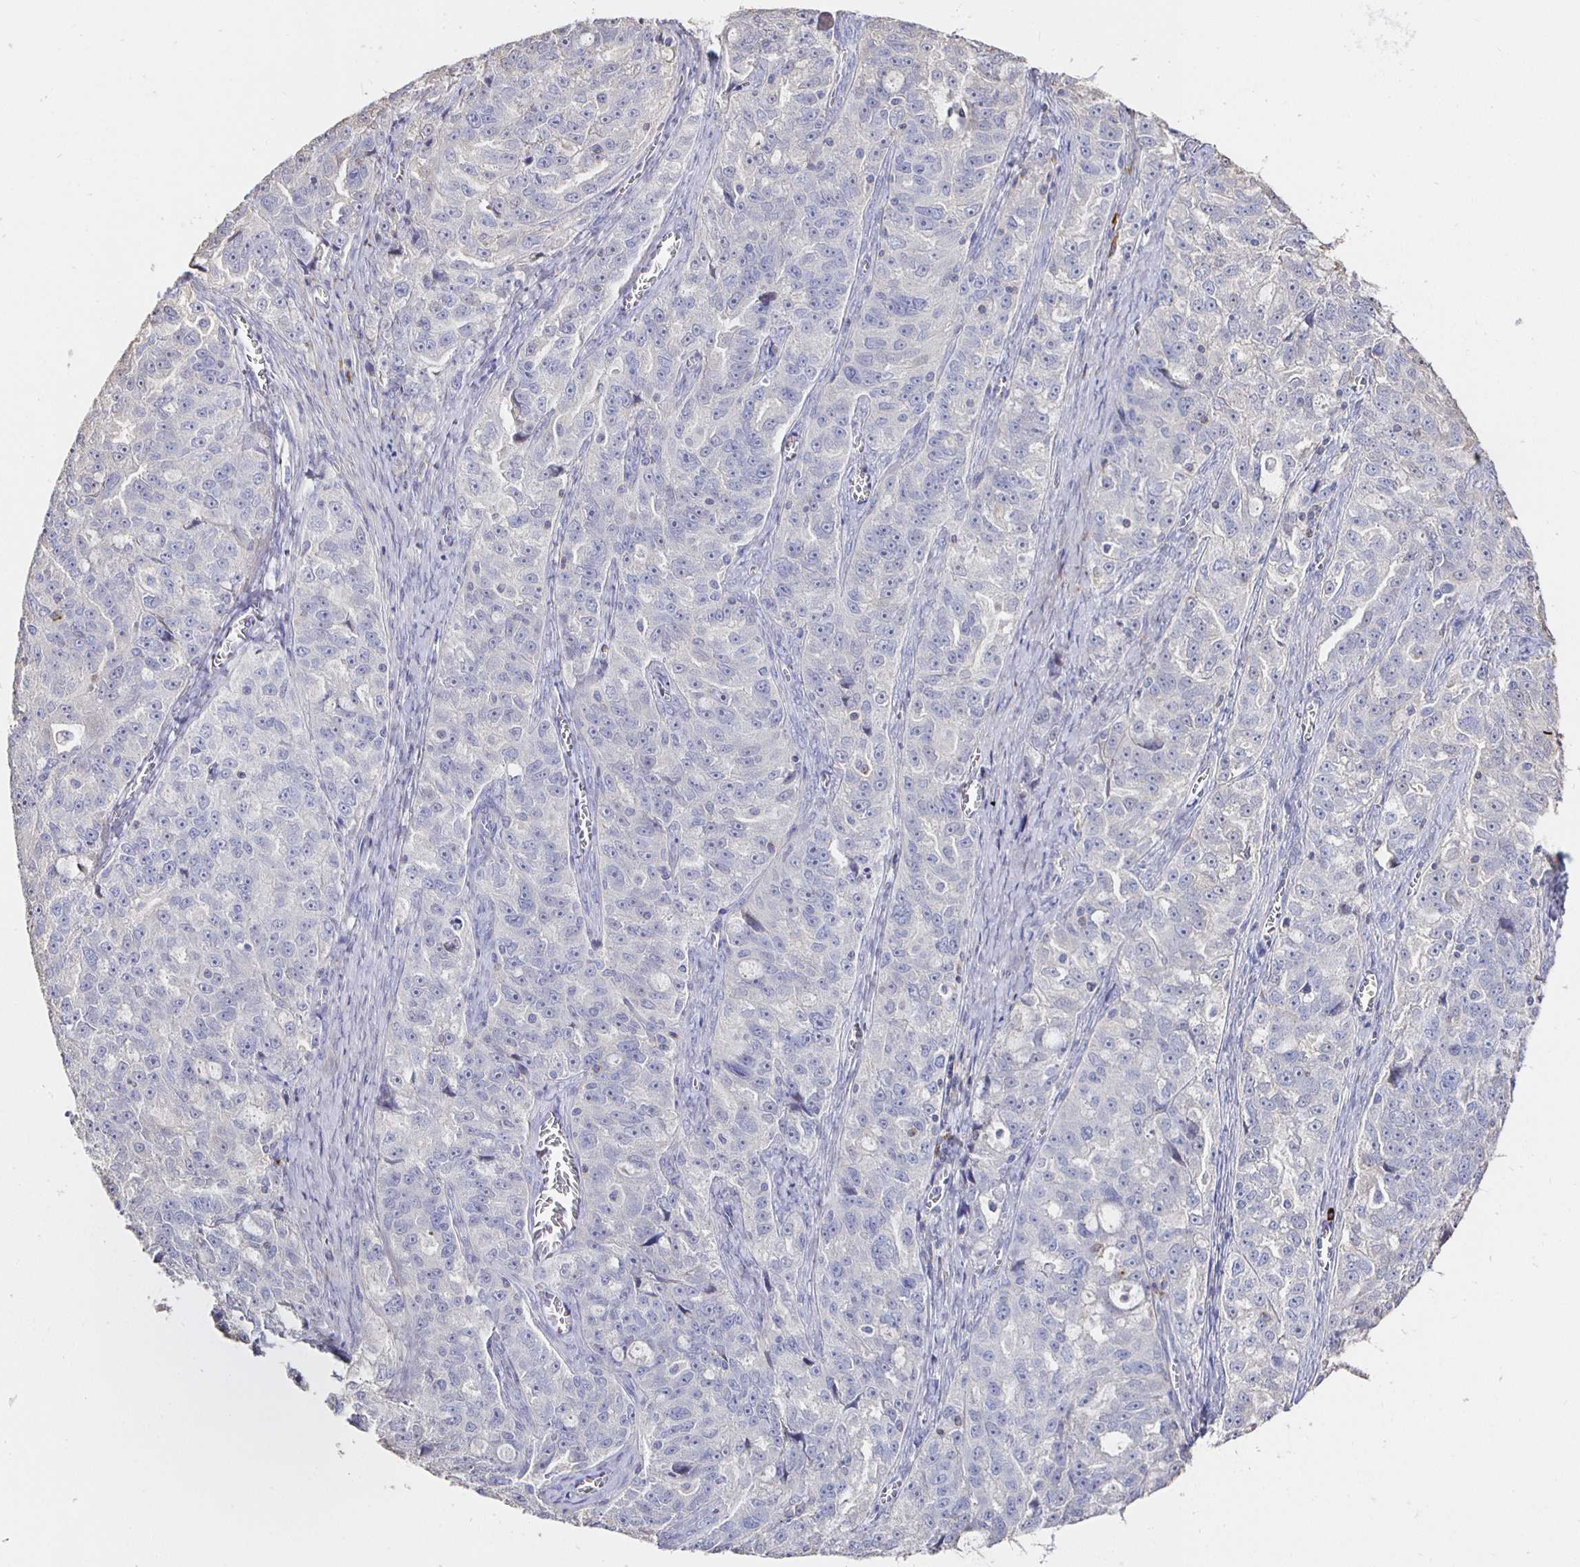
{"staining": {"intensity": "negative", "quantity": "none", "location": "none"}, "tissue": "ovarian cancer", "cell_type": "Tumor cells", "image_type": "cancer", "snomed": [{"axis": "morphology", "description": "Cystadenocarcinoma, serous, NOS"}, {"axis": "topography", "description": "Ovary"}], "caption": "High magnification brightfield microscopy of ovarian cancer stained with DAB (3,3'-diaminobenzidine) (brown) and counterstained with hematoxylin (blue): tumor cells show no significant staining.", "gene": "CXCR3", "patient": {"sex": "female", "age": 51}}